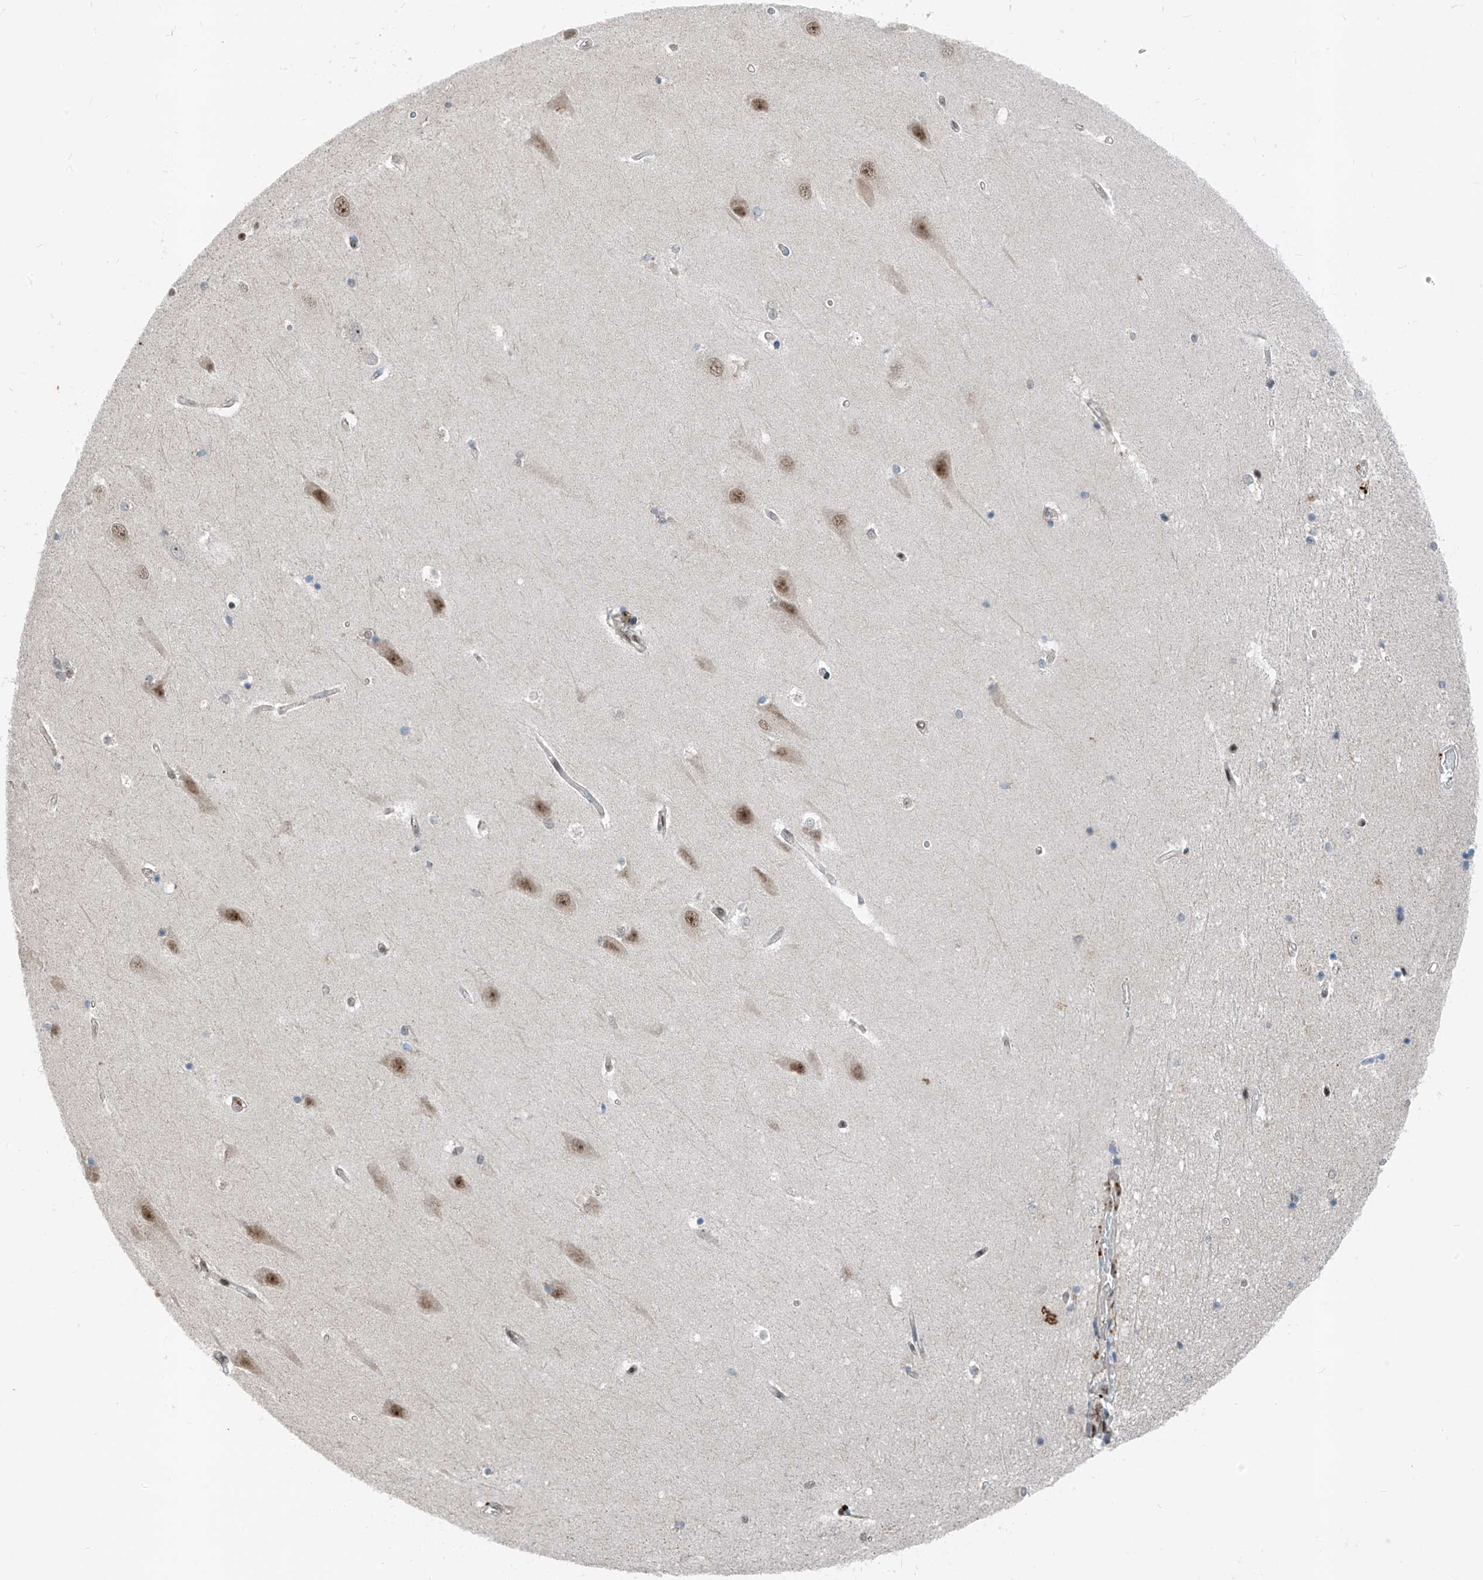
{"staining": {"intensity": "negative", "quantity": "none", "location": "none"}, "tissue": "hippocampus", "cell_type": "Glial cells", "image_type": "normal", "snomed": [{"axis": "morphology", "description": "Normal tissue, NOS"}, {"axis": "topography", "description": "Hippocampus"}], "caption": "Hippocampus stained for a protein using immunohistochemistry (IHC) demonstrates no staining glial cells.", "gene": "RBP7", "patient": {"sex": "male", "age": 45}}